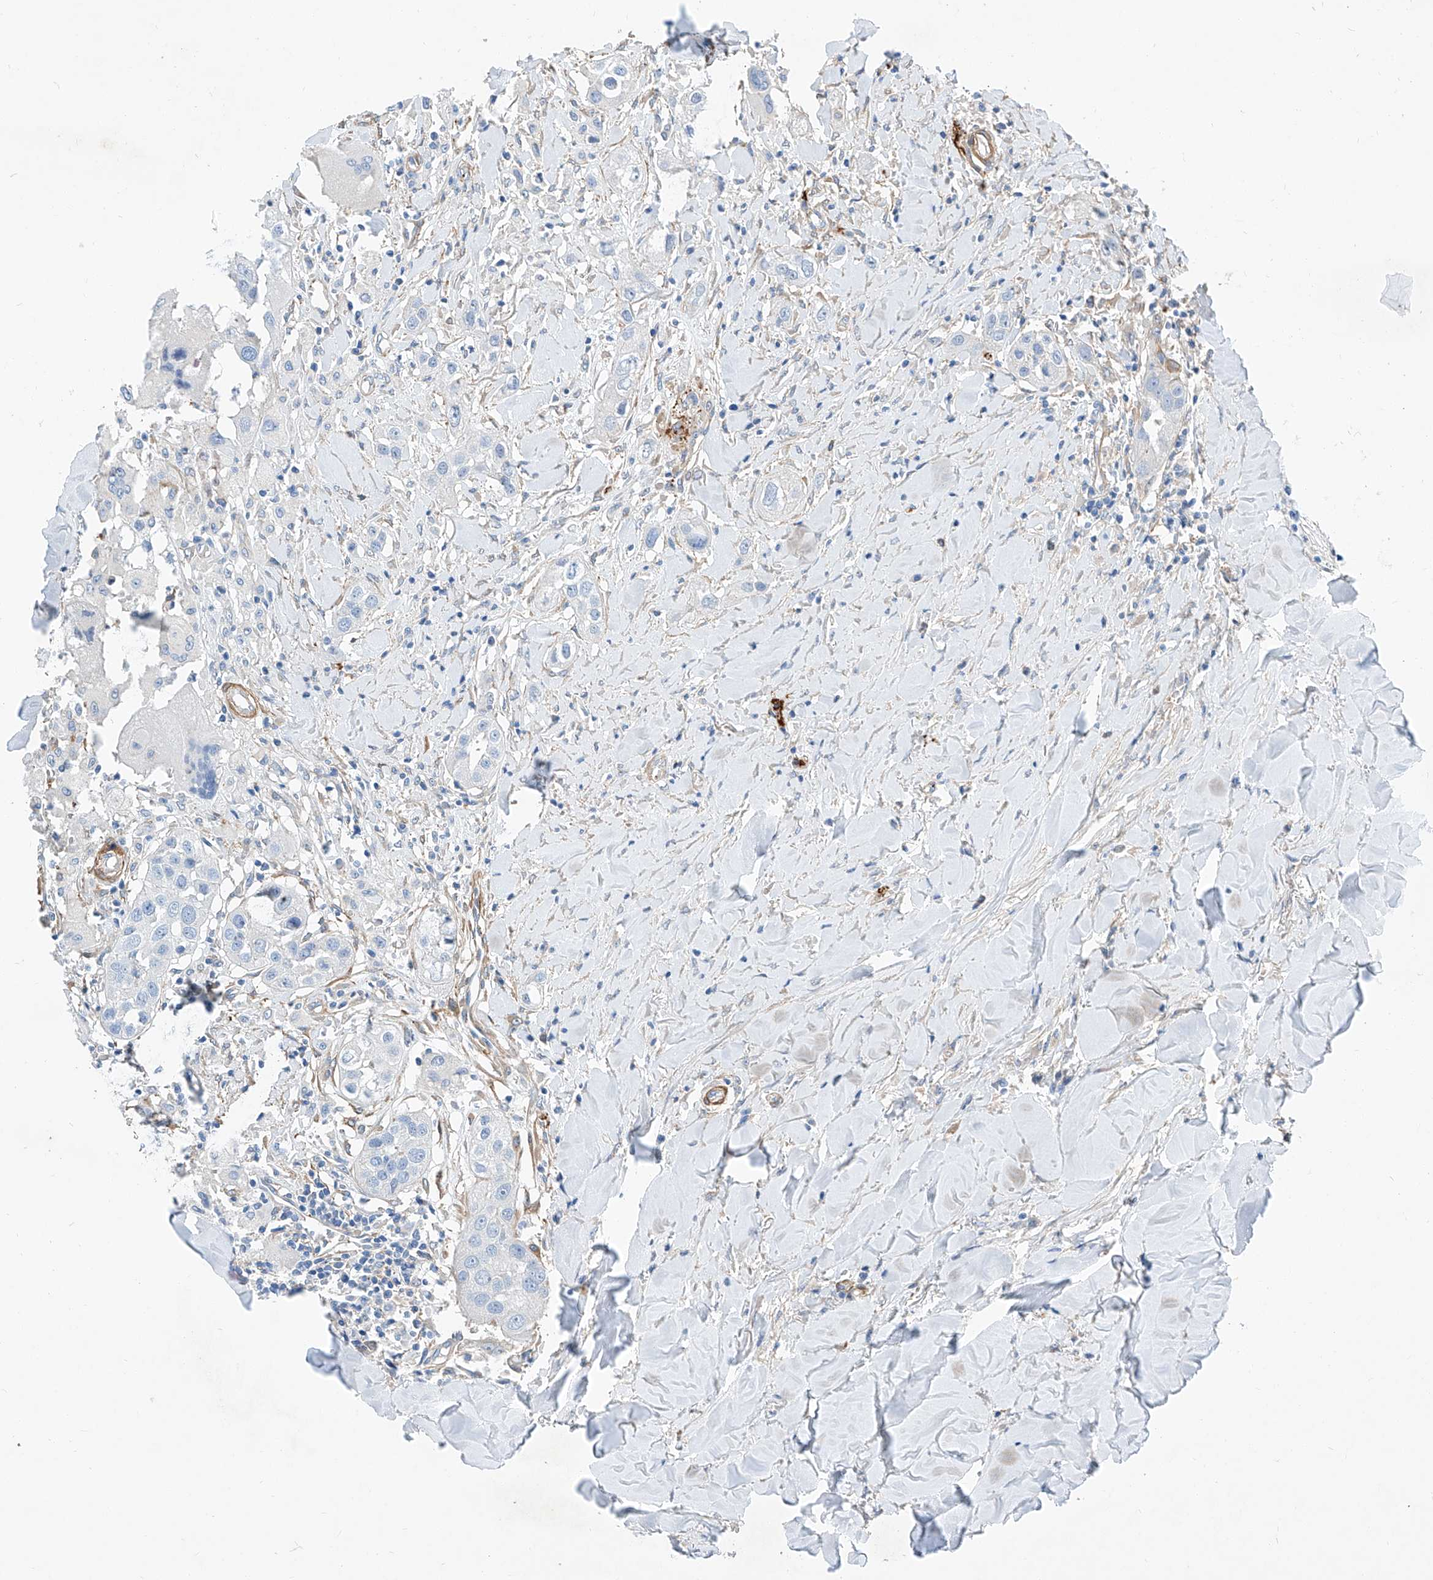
{"staining": {"intensity": "negative", "quantity": "none", "location": "none"}, "tissue": "head and neck cancer", "cell_type": "Tumor cells", "image_type": "cancer", "snomed": [{"axis": "morphology", "description": "Normal tissue, NOS"}, {"axis": "morphology", "description": "Squamous cell carcinoma, NOS"}, {"axis": "topography", "description": "Skeletal muscle"}, {"axis": "topography", "description": "Head-Neck"}], "caption": "Immunohistochemistry photomicrograph of neoplastic tissue: human head and neck squamous cell carcinoma stained with DAB reveals no significant protein positivity in tumor cells. (DAB immunohistochemistry visualized using brightfield microscopy, high magnification).", "gene": "TAS2R60", "patient": {"sex": "male", "age": 51}}